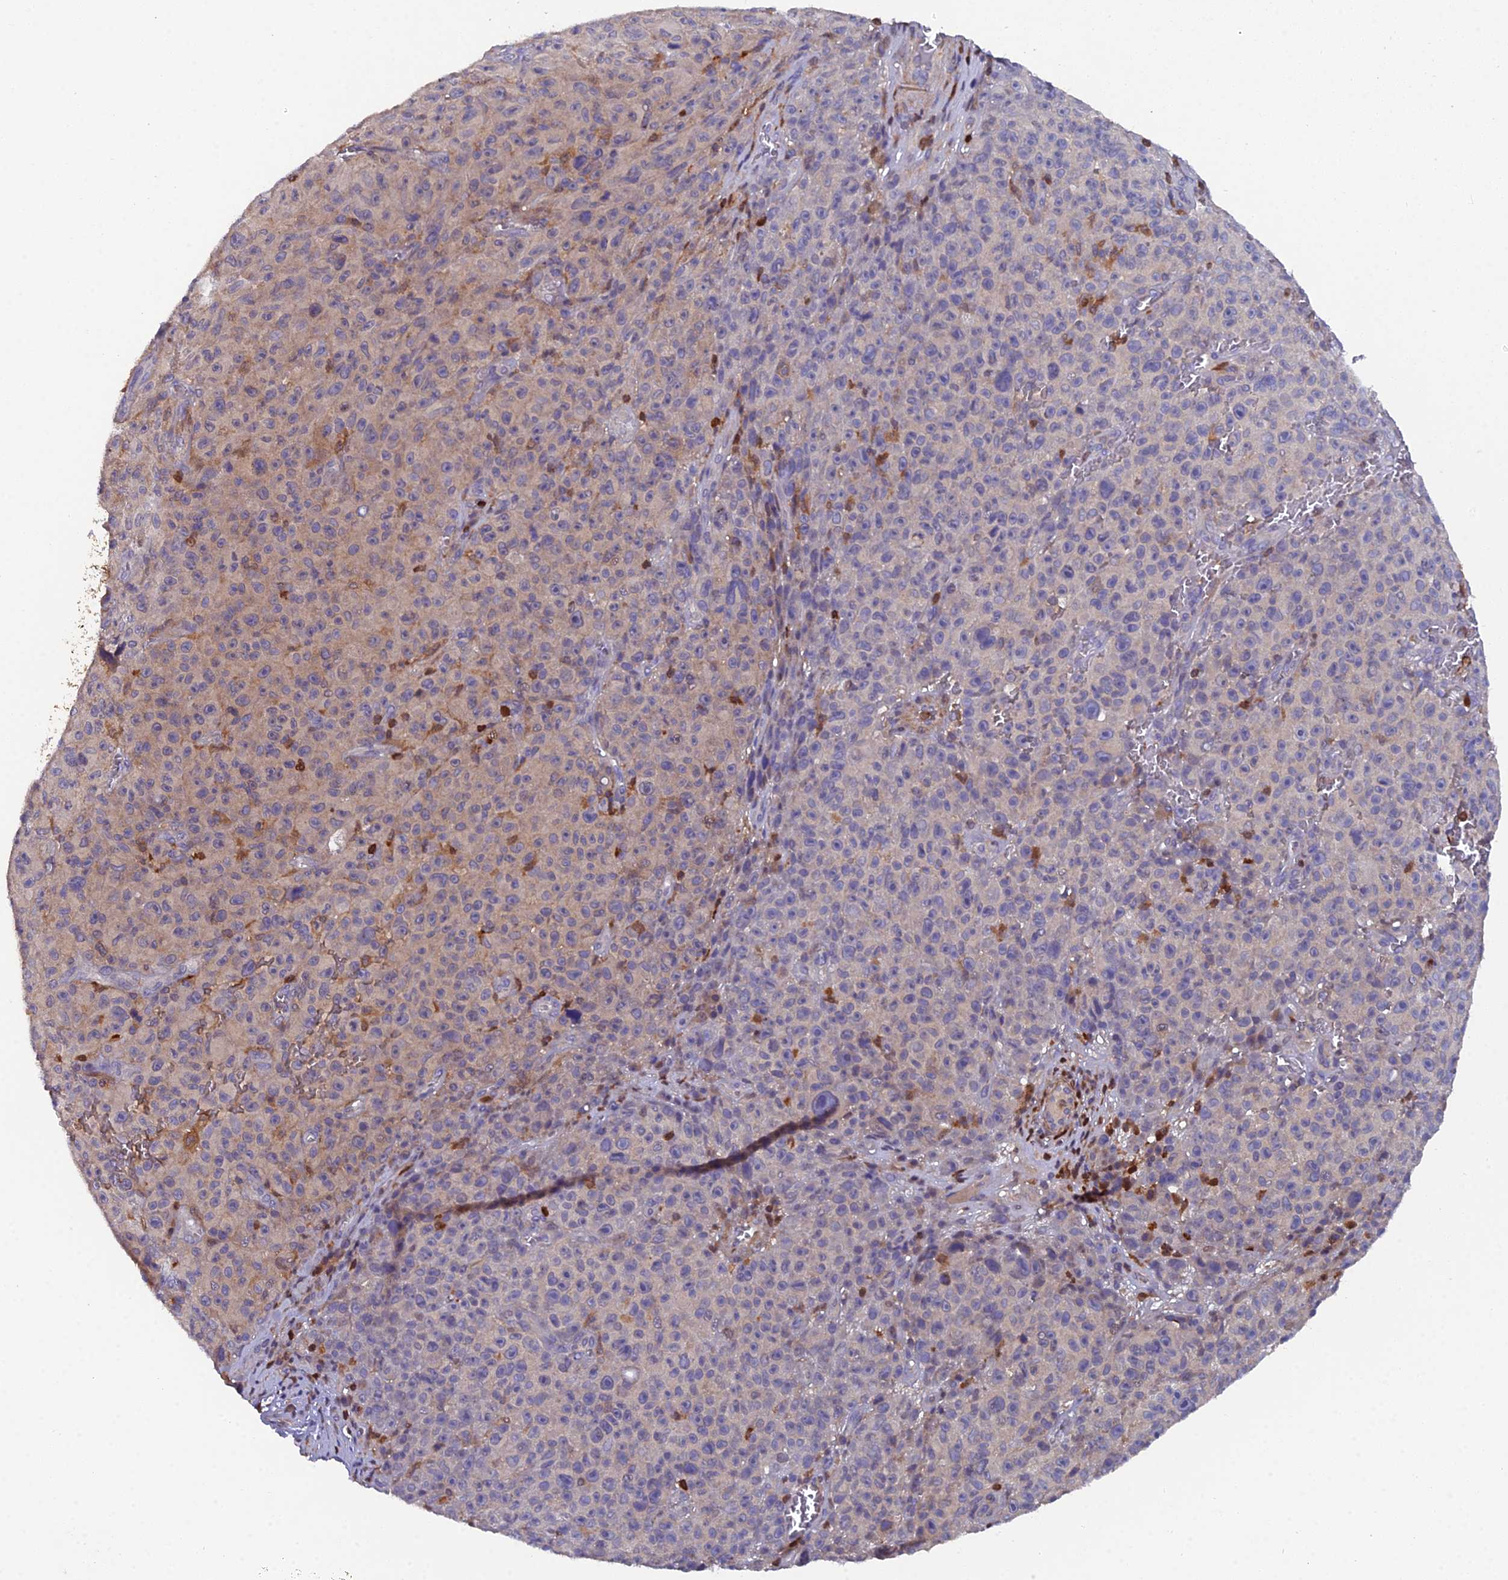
{"staining": {"intensity": "weak", "quantity": "<25%", "location": "cytoplasmic/membranous"}, "tissue": "melanoma", "cell_type": "Tumor cells", "image_type": "cancer", "snomed": [{"axis": "morphology", "description": "Malignant melanoma, NOS"}, {"axis": "topography", "description": "Skin"}], "caption": "An image of melanoma stained for a protein displays no brown staining in tumor cells.", "gene": "GALK2", "patient": {"sex": "female", "age": 82}}